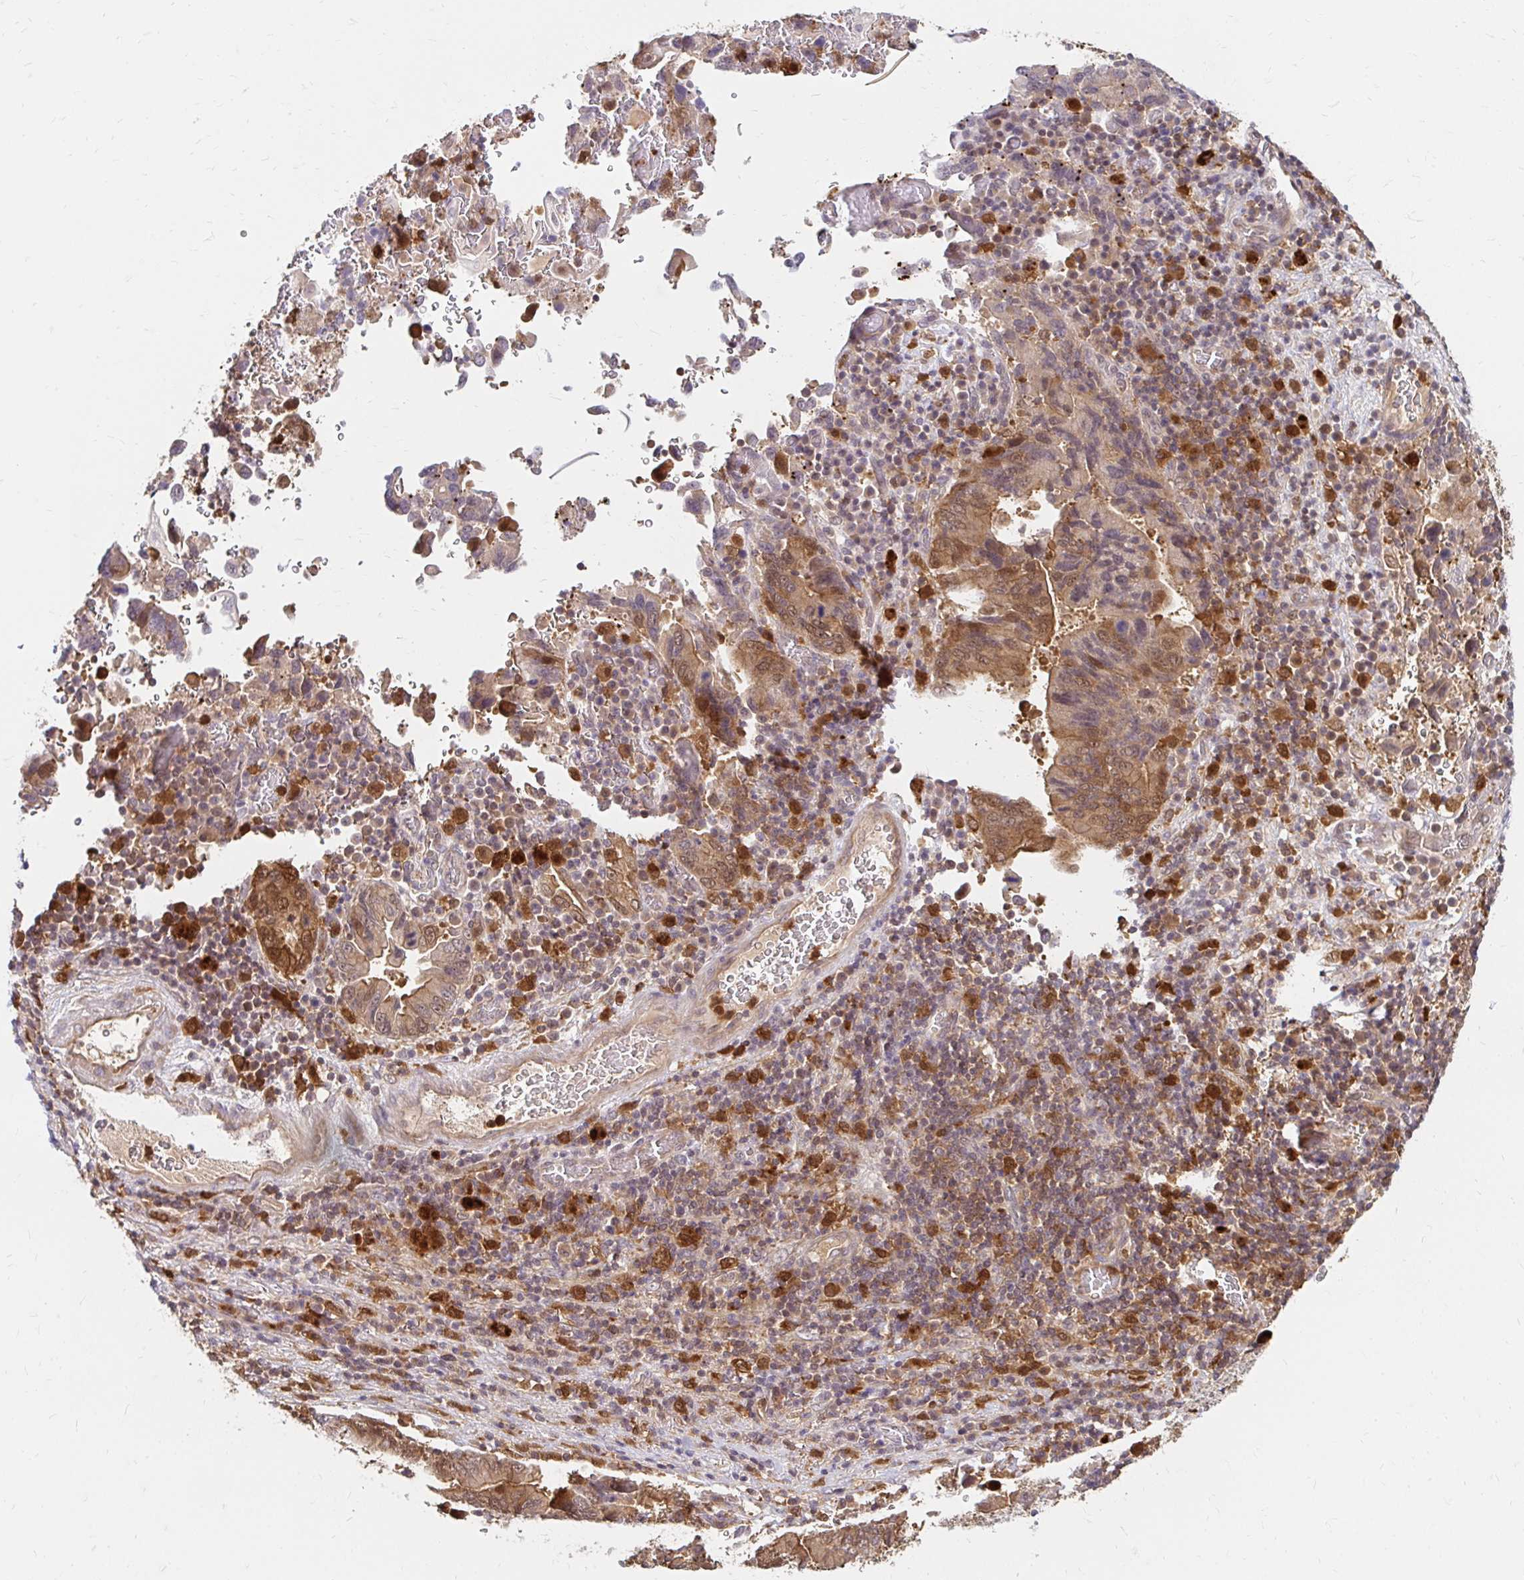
{"staining": {"intensity": "moderate", "quantity": "25%-75%", "location": "cytoplasmic/membranous"}, "tissue": "stomach cancer", "cell_type": "Tumor cells", "image_type": "cancer", "snomed": [{"axis": "morphology", "description": "Adenocarcinoma, NOS"}, {"axis": "topography", "description": "Stomach, upper"}], "caption": "Protein expression by immunohistochemistry (IHC) shows moderate cytoplasmic/membranous expression in approximately 25%-75% of tumor cells in adenocarcinoma (stomach).", "gene": "PYCARD", "patient": {"sex": "male", "age": 74}}